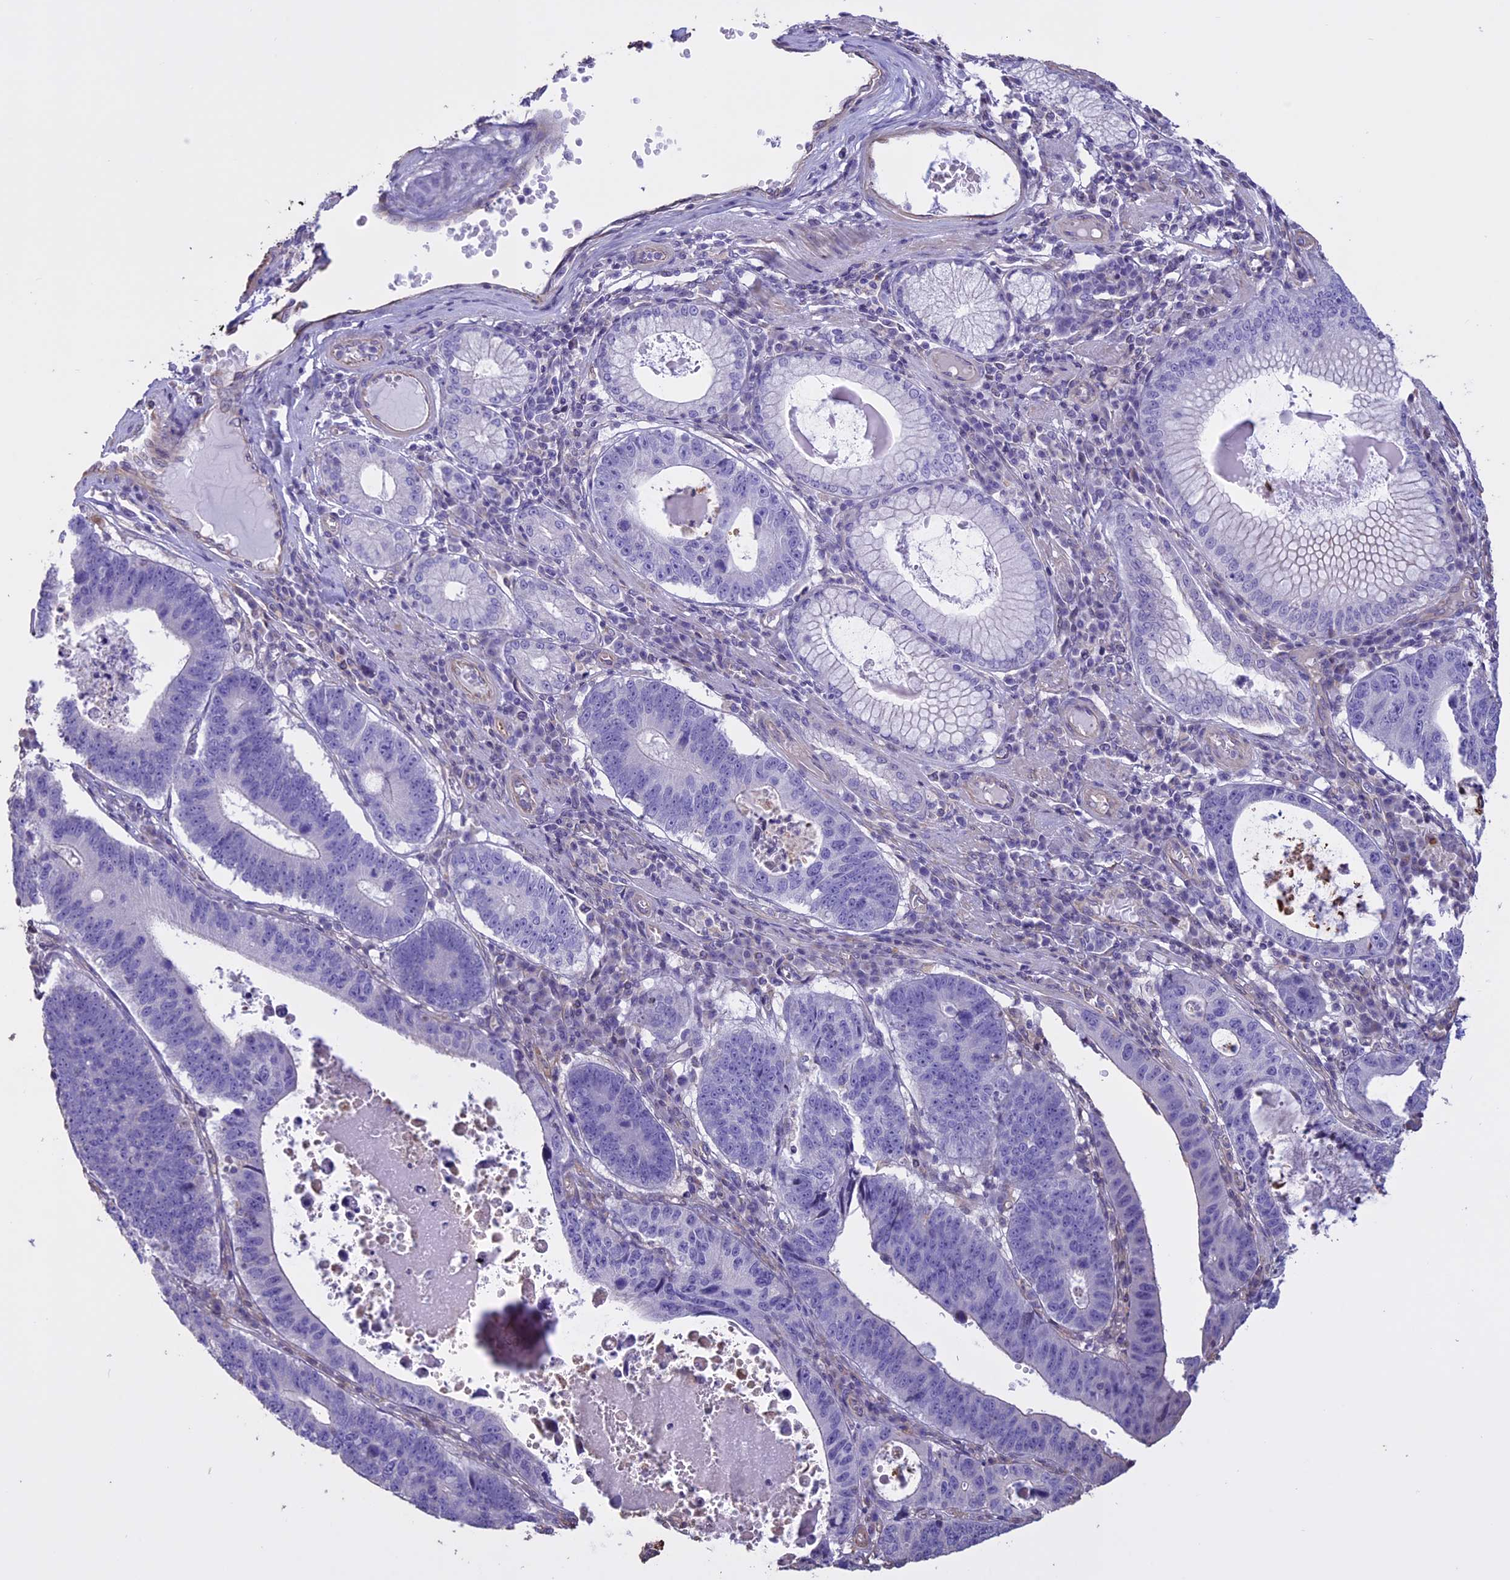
{"staining": {"intensity": "negative", "quantity": "none", "location": "none"}, "tissue": "stomach cancer", "cell_type": "Tumor cells", "image_type": "cancer", "snomed": [{"axis": "morphology", "description": "Adenocarcinoma, NOS"}, {"axis": "topography", "description": "Stomach"}], "caption": "Tumor cells are negative for brown protein staining in stomach cancer. Brightfield microscopy of immunohistochemistry stained with DAB (3,3'-diaminobenzidine) (brown) and hematoxylin (blue), captured at high magnification.", "gene": "CCDC148", "patient": {"sex": "male", "age": 59}}